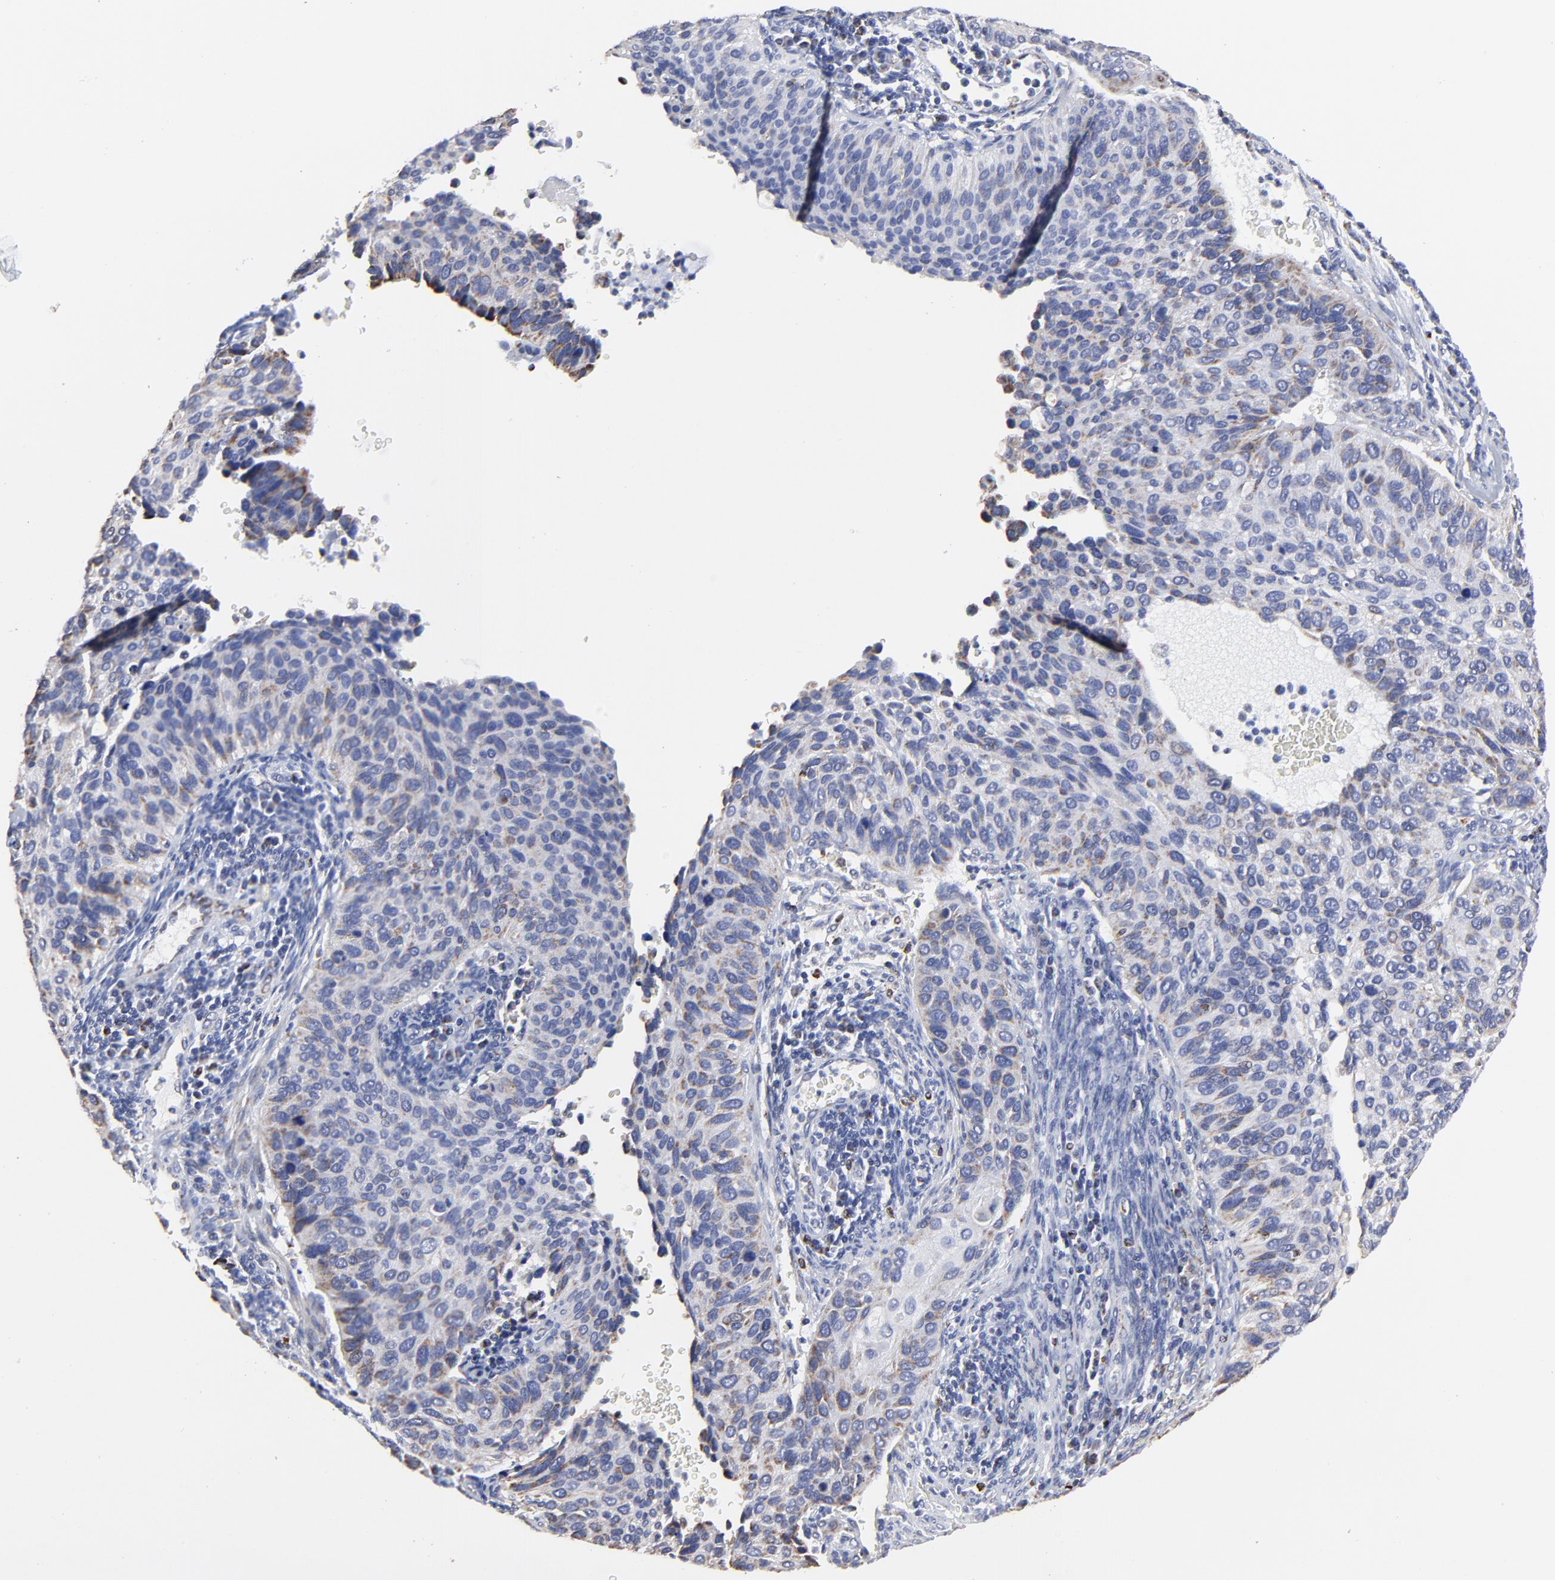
{"staining": {"intensity": "weak", "quantity": "<25%", "location": "cytoplasmic/membranous"}, "tissue": "cervical cancer", "cell_type": "Tumor cells", "image_type": "cancer", "snomed": [{"axis": "morphology", "description": "Adenocarcinoma, NOS"}, {"axis": "topography", "description": "Cervix"}], "caption": "Adenocarcinoma (cervical) was stained to show a protein in brown. There is no significant expression in tumor cells.", "gene": "PINK1", "patient": {"sex": "female", "age": 29}}